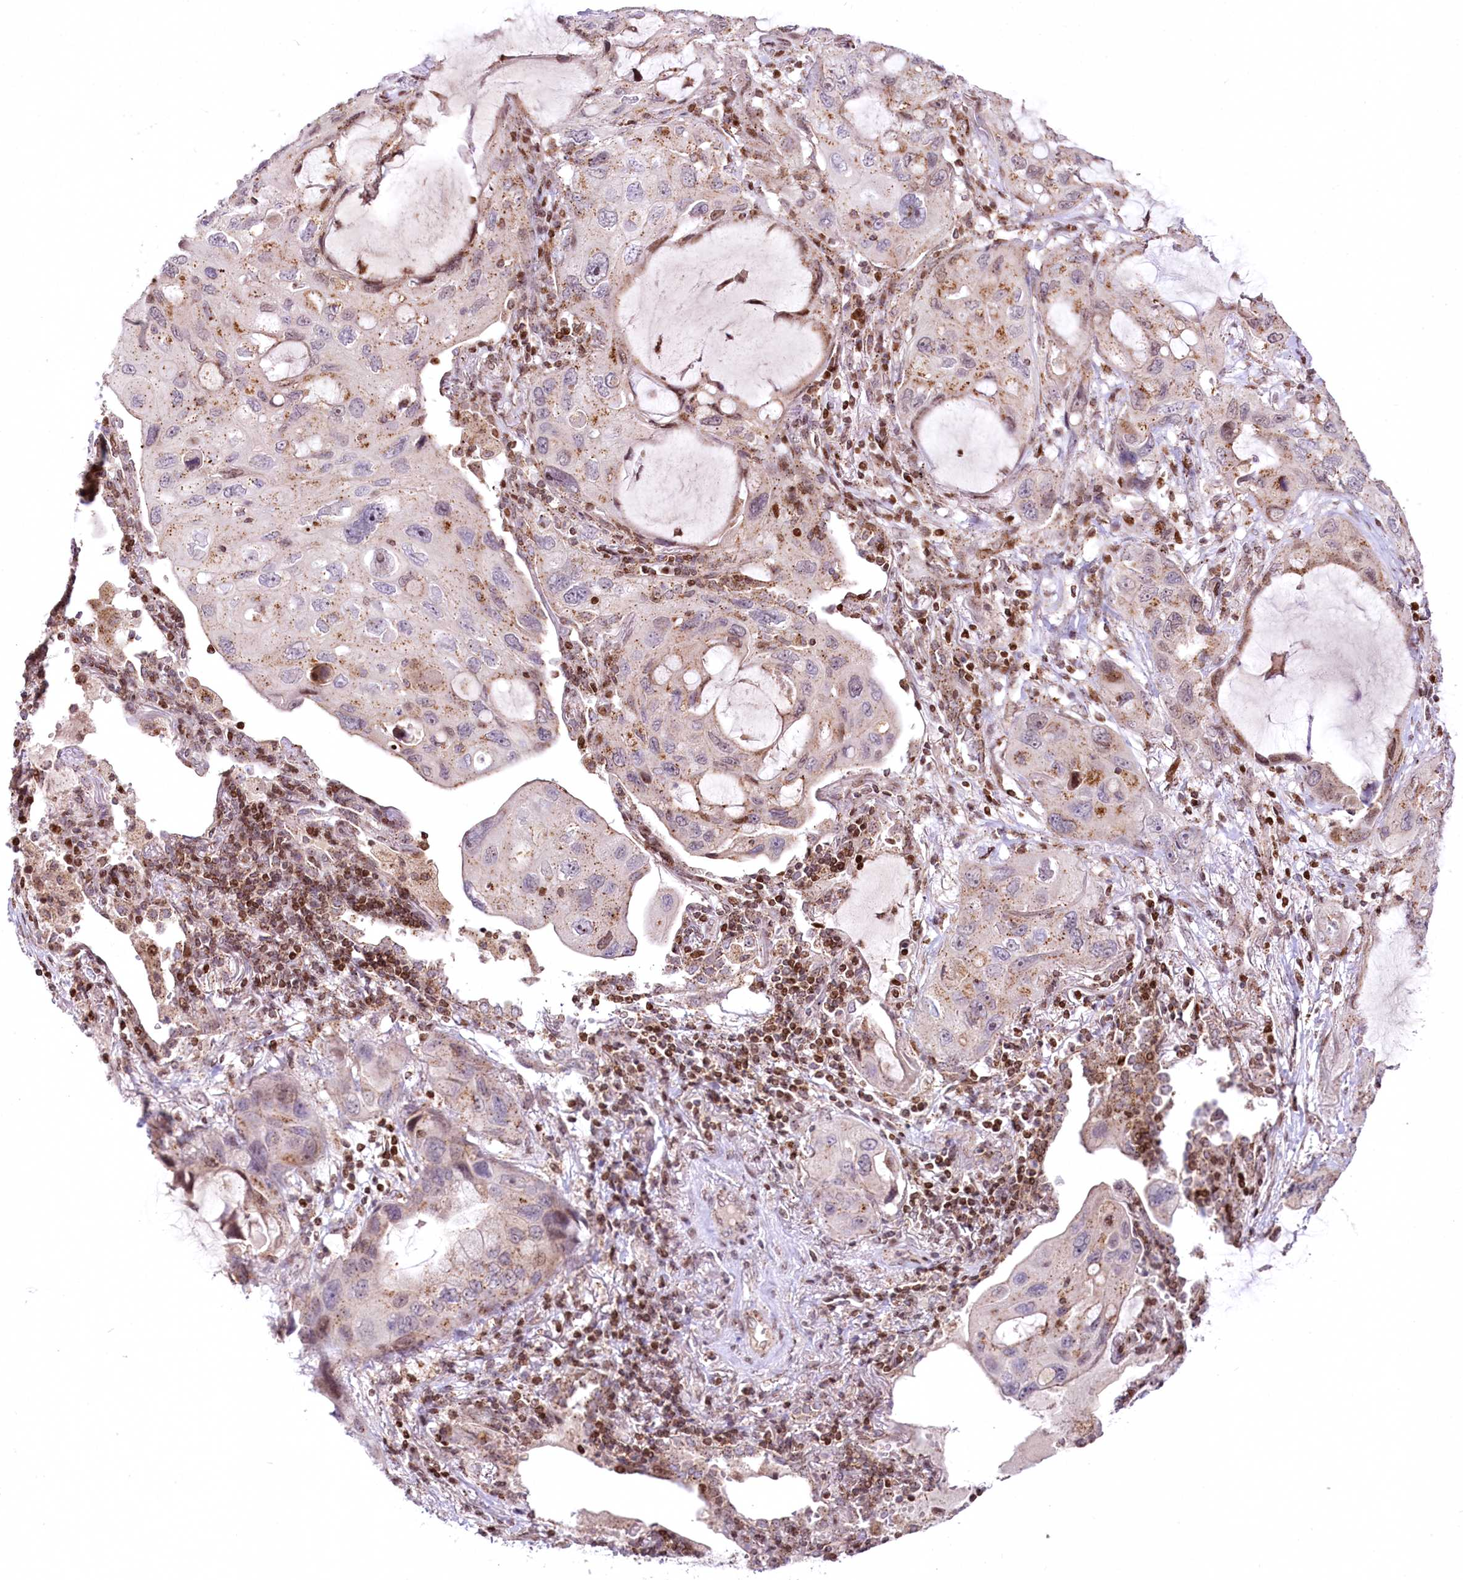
{"staining": {"intensity": "moderate", "quantity": "<25%", "location": "cytoplasmic/membranous"}, "tissue": "lung cancer", "cell_type": "Tumor cells", "image_type": "cancer", "snomed": [{"axis": "morphology", "description": "Squamous cell carcinoma, NOS"}, {"axis": "topography", "description": "Lung"}], "caption": "Squamous cell carcinoma (lung) stained with a protein marker shows moderate staining in tumor cells.", "gene": "ZFYVE27", "patient": {"sex": "female", "age": 73}}